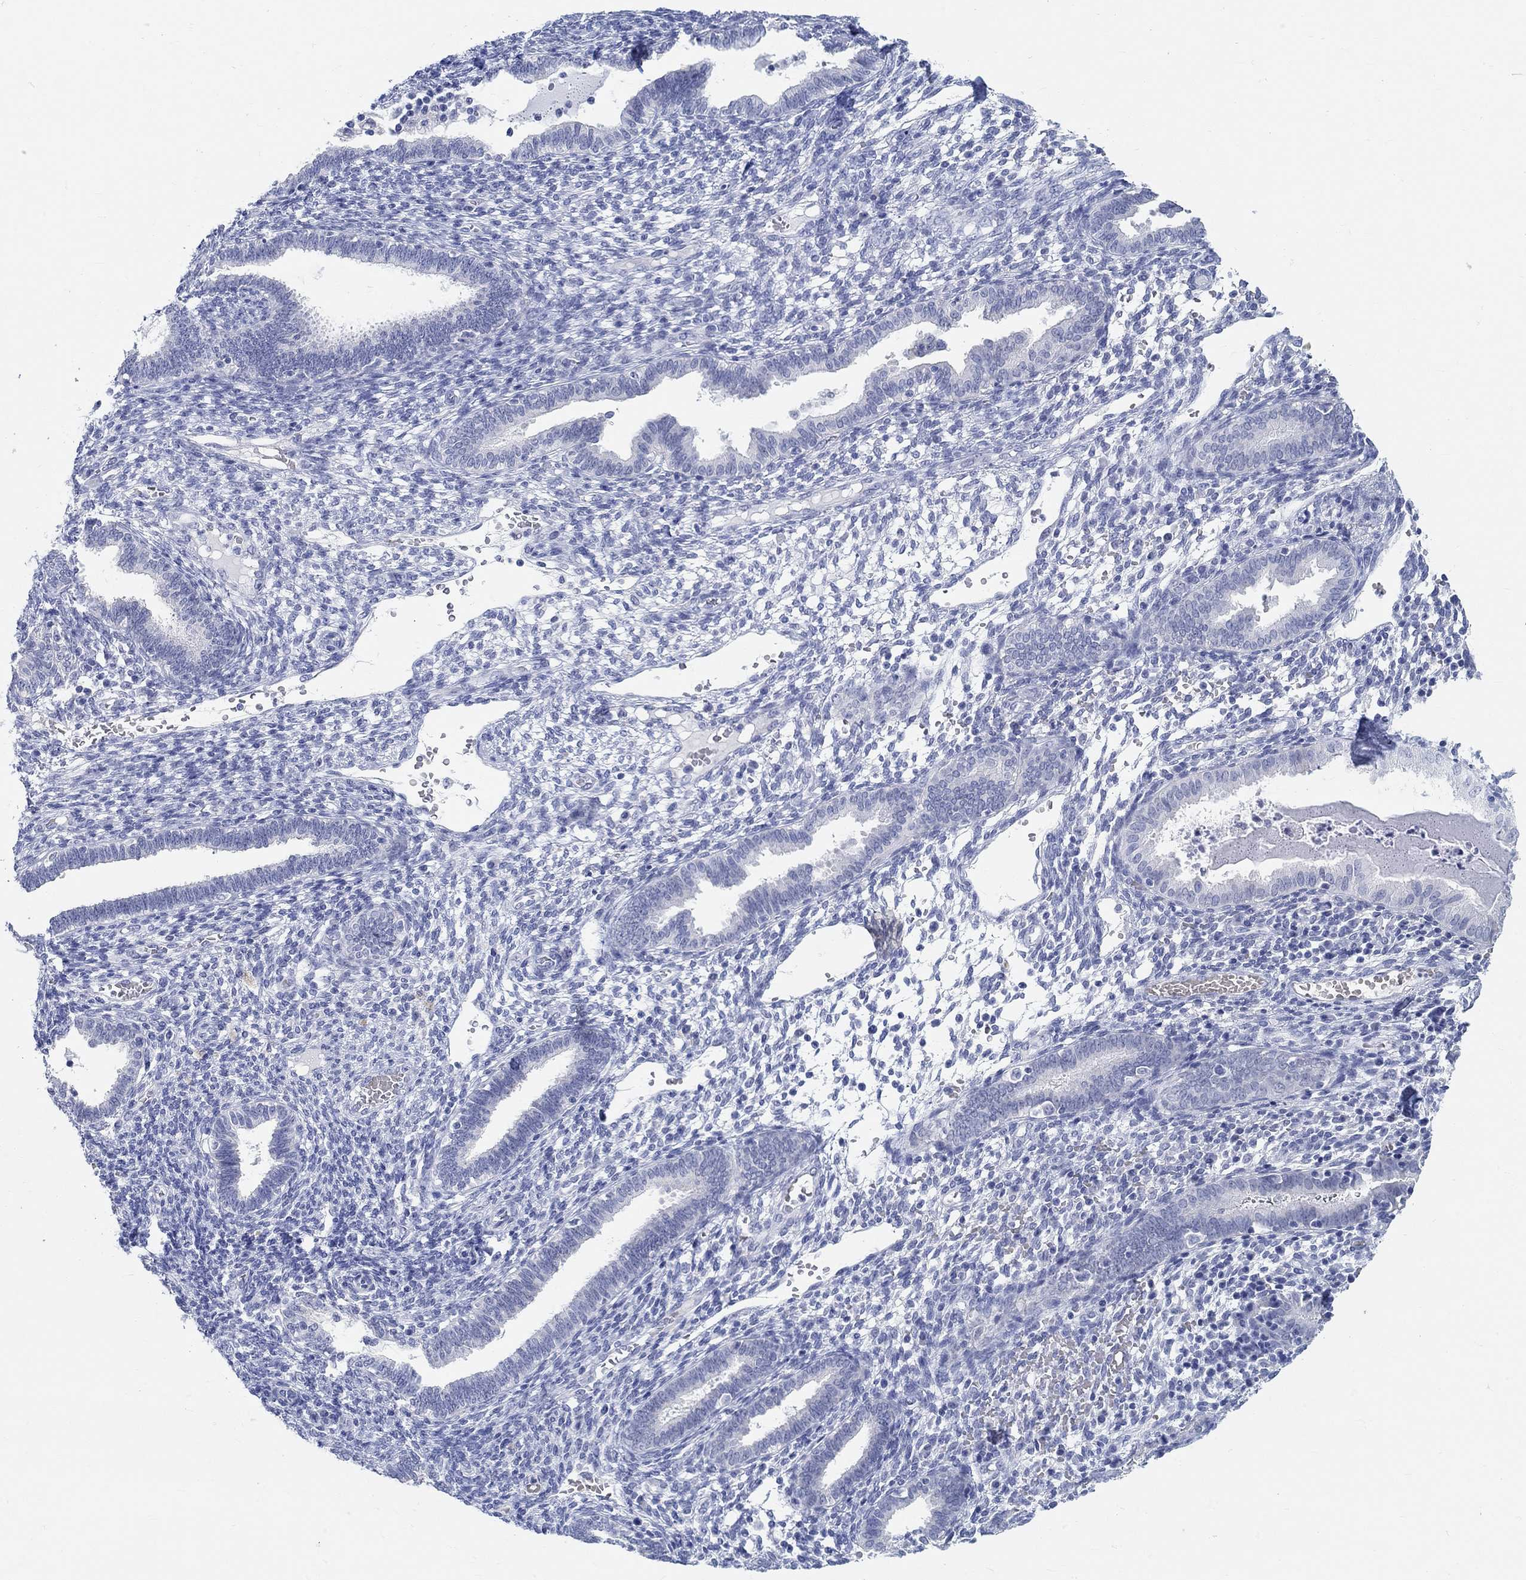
{"staining": {"intensity": "negative", "quantity": "none", "location": "none"}, "tissue": "endometrium", "cell_type": "Cells in endometrial stroma", "image_type": "normal", "snomed": [{"axis": "morphology", "description": "Normal tissue, NOS"}, {"axis": "topography", "description": "Endometrium"}], "caption": "The photomicrograph reveals no significant expression in cells in endometrial stroma of endometrium. (IHC, brightfield microscopy, high magnification).", "gene": "GRIA3", "patient": {"sex": "female", "age": 42}}